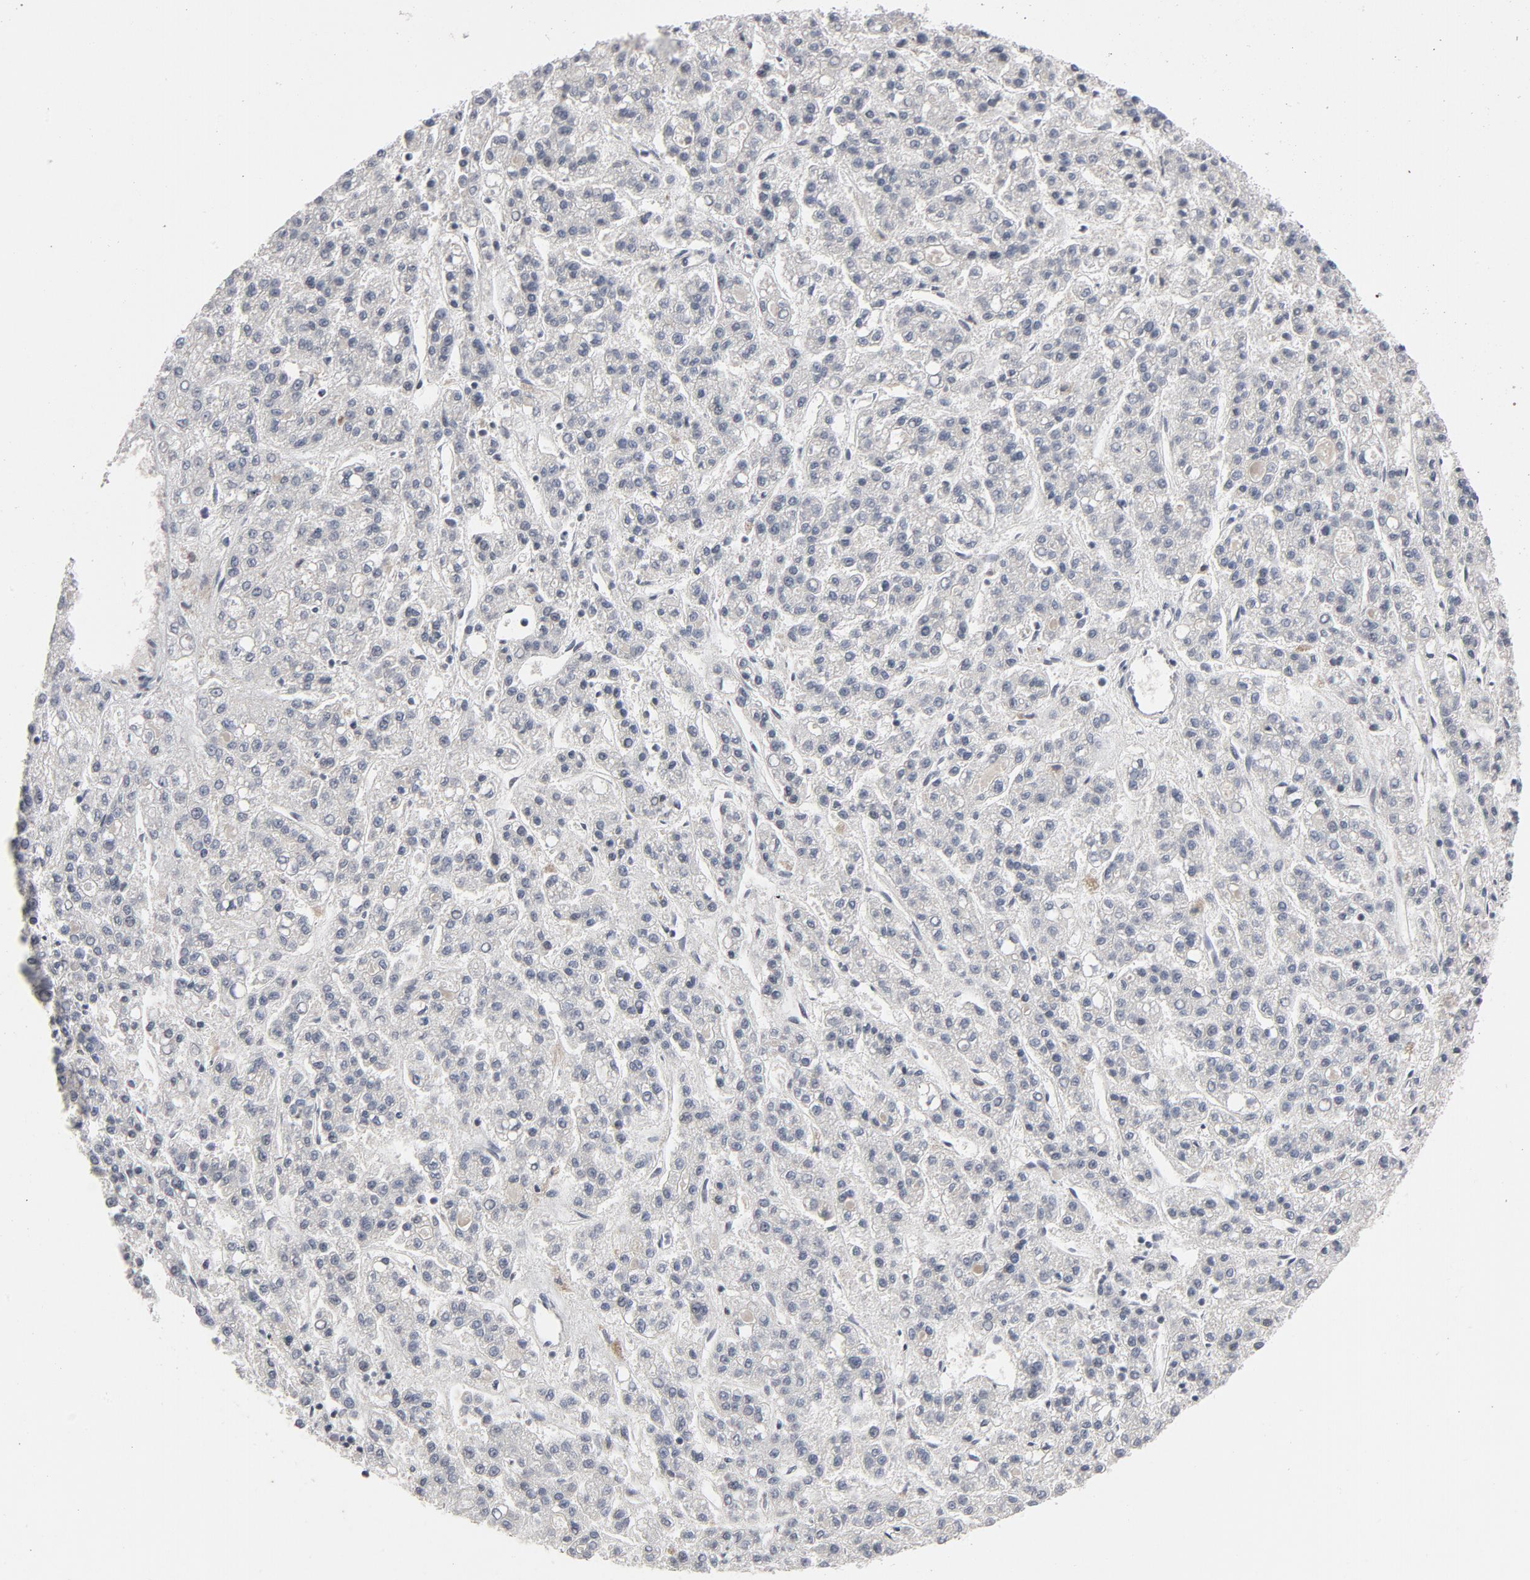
{"staining": {"intensity": "negative", "quantity": "none", "location": "none"}, "tissue": "liver cancer", "cell_type": "Tumor cells", "image_type": "cancer", "snomed": [{"axis": "morphology", "description": "Carcinoma, Hepatocellular, NOS"}, {"axis": "topography", "description": "Liver"}], "caption": "The micrograph exhibits no staining of tumor cells in liver cancer.", "gene": "TCL1A", "patient": {"sex": "male", "age": 70}}